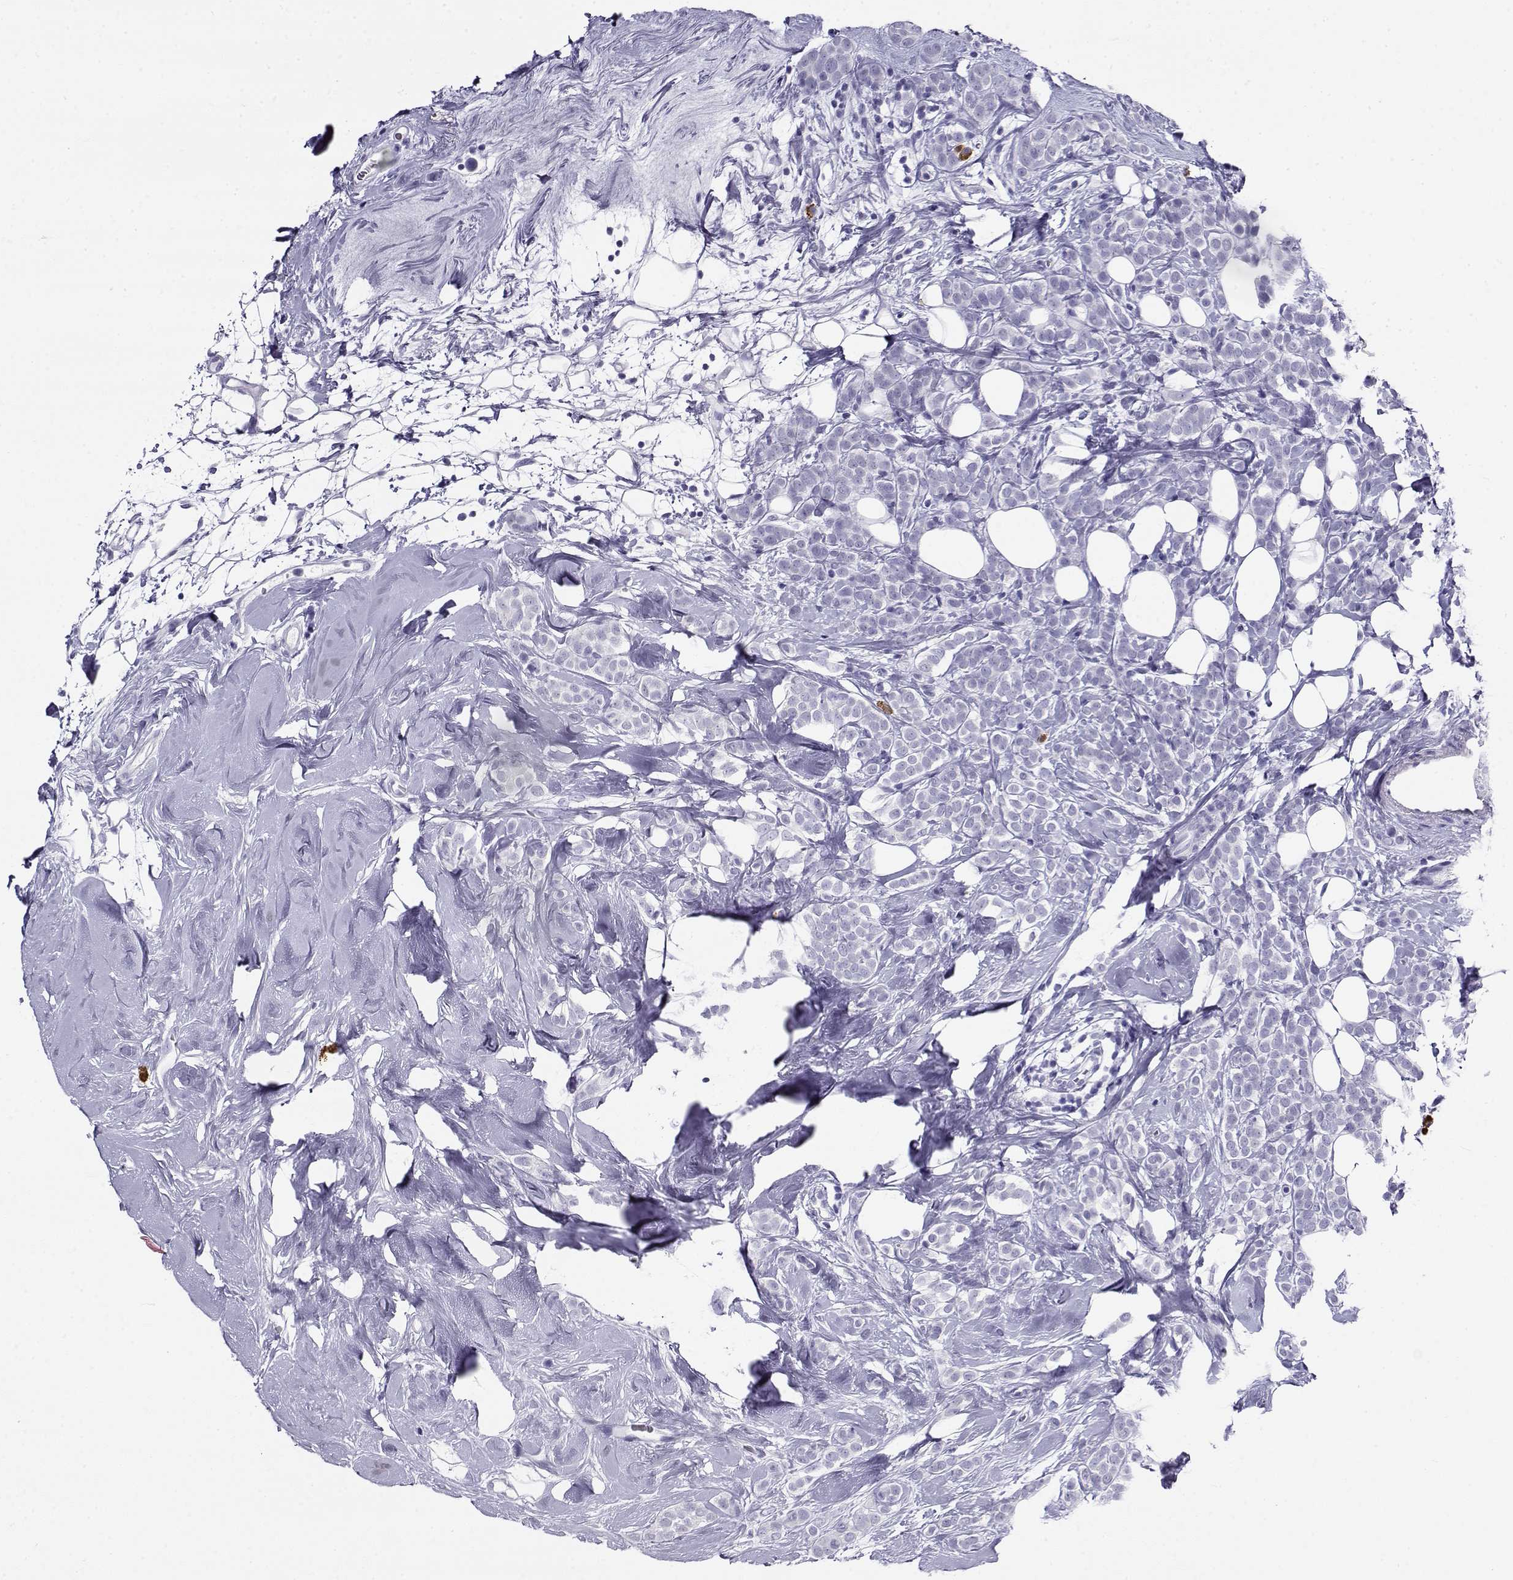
{"staining": {"intensity": "negative", "quantity": "none", "location": "none"}, "tissue": "breast cancer", "cell_type": "Tumor cells", "image_type": "cancer", "snomed": [{"axis": "morphology", "description": "Lobular carcinoma"}, {"axis": "topography", "description": "Breast"}], "caption": "This is a photomicrograph of immunohistochemistry (IHC) staining of breast cancer, which shows no staining in tumor cells. The staining was performed using DAB to visualize the protein expression in brown, while the nuclei were stained in blue with hematoxylin (Magnification: 20x).", "gene": "CABS1", "patient": {"sex": "female", "age": 49}}